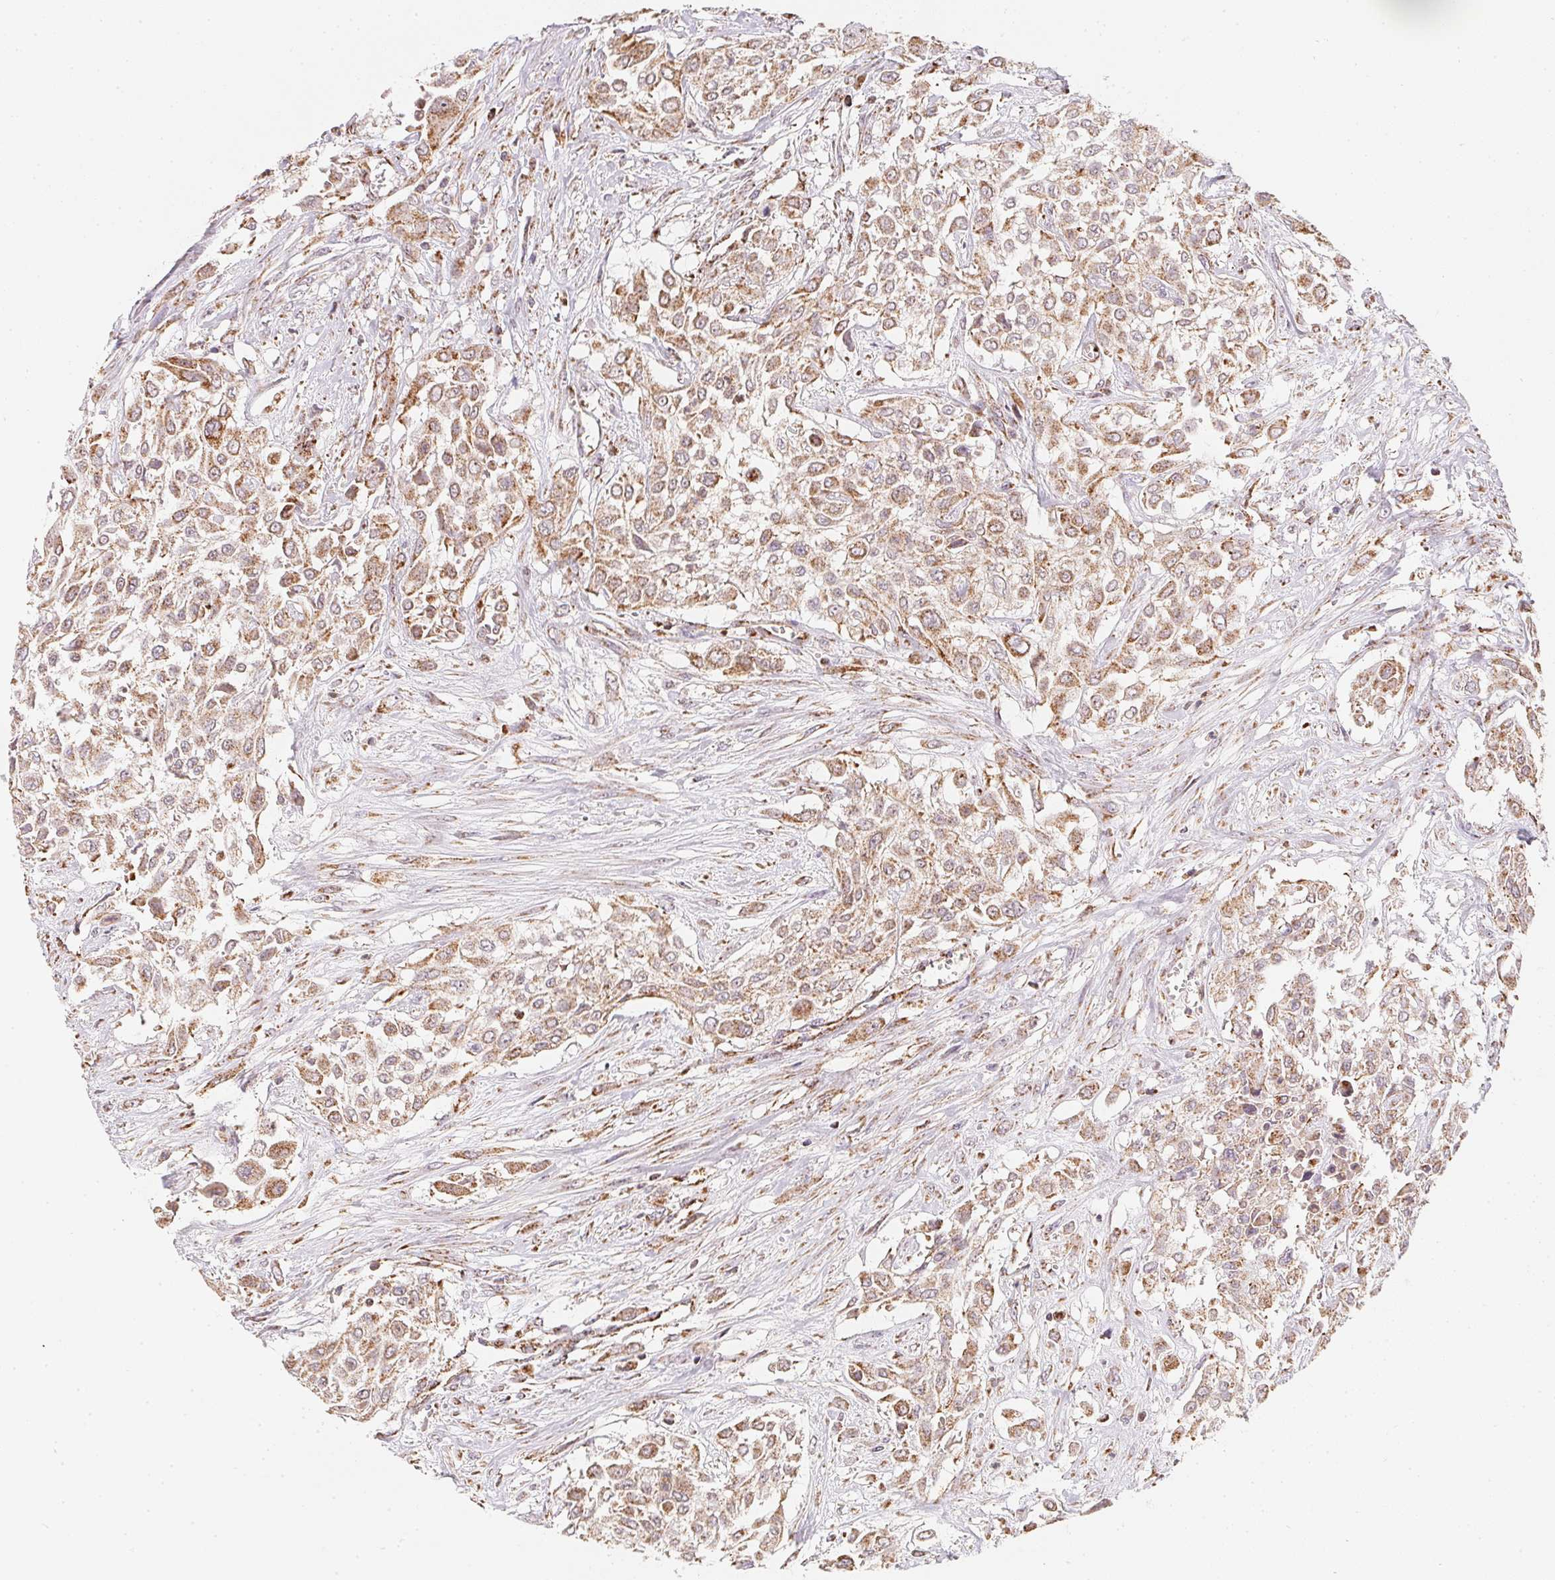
{"staining": {"intensity": "moderate", "quantity": "25%-75%", "location": "cytoplasmic/membranous"}, "tissue": "urothelial cancer", "cell_type": "Tumor cells", "image_type": "cancer", "snomed": [{"axis": "morphology", "description": "Urothelial carcinoma, High grade"}, {"axis": "topography", "description": "Urinary bladder"}], "caption": "Immunohistochemical staining of high-grade urothelial carcinoma shows medium levels of moderate cytoplasmic/membranous protein expression in about 25%-75% of tumor cells.", "gene": "NDUFS6", "patient": {"sex": "male", "age": 57}}